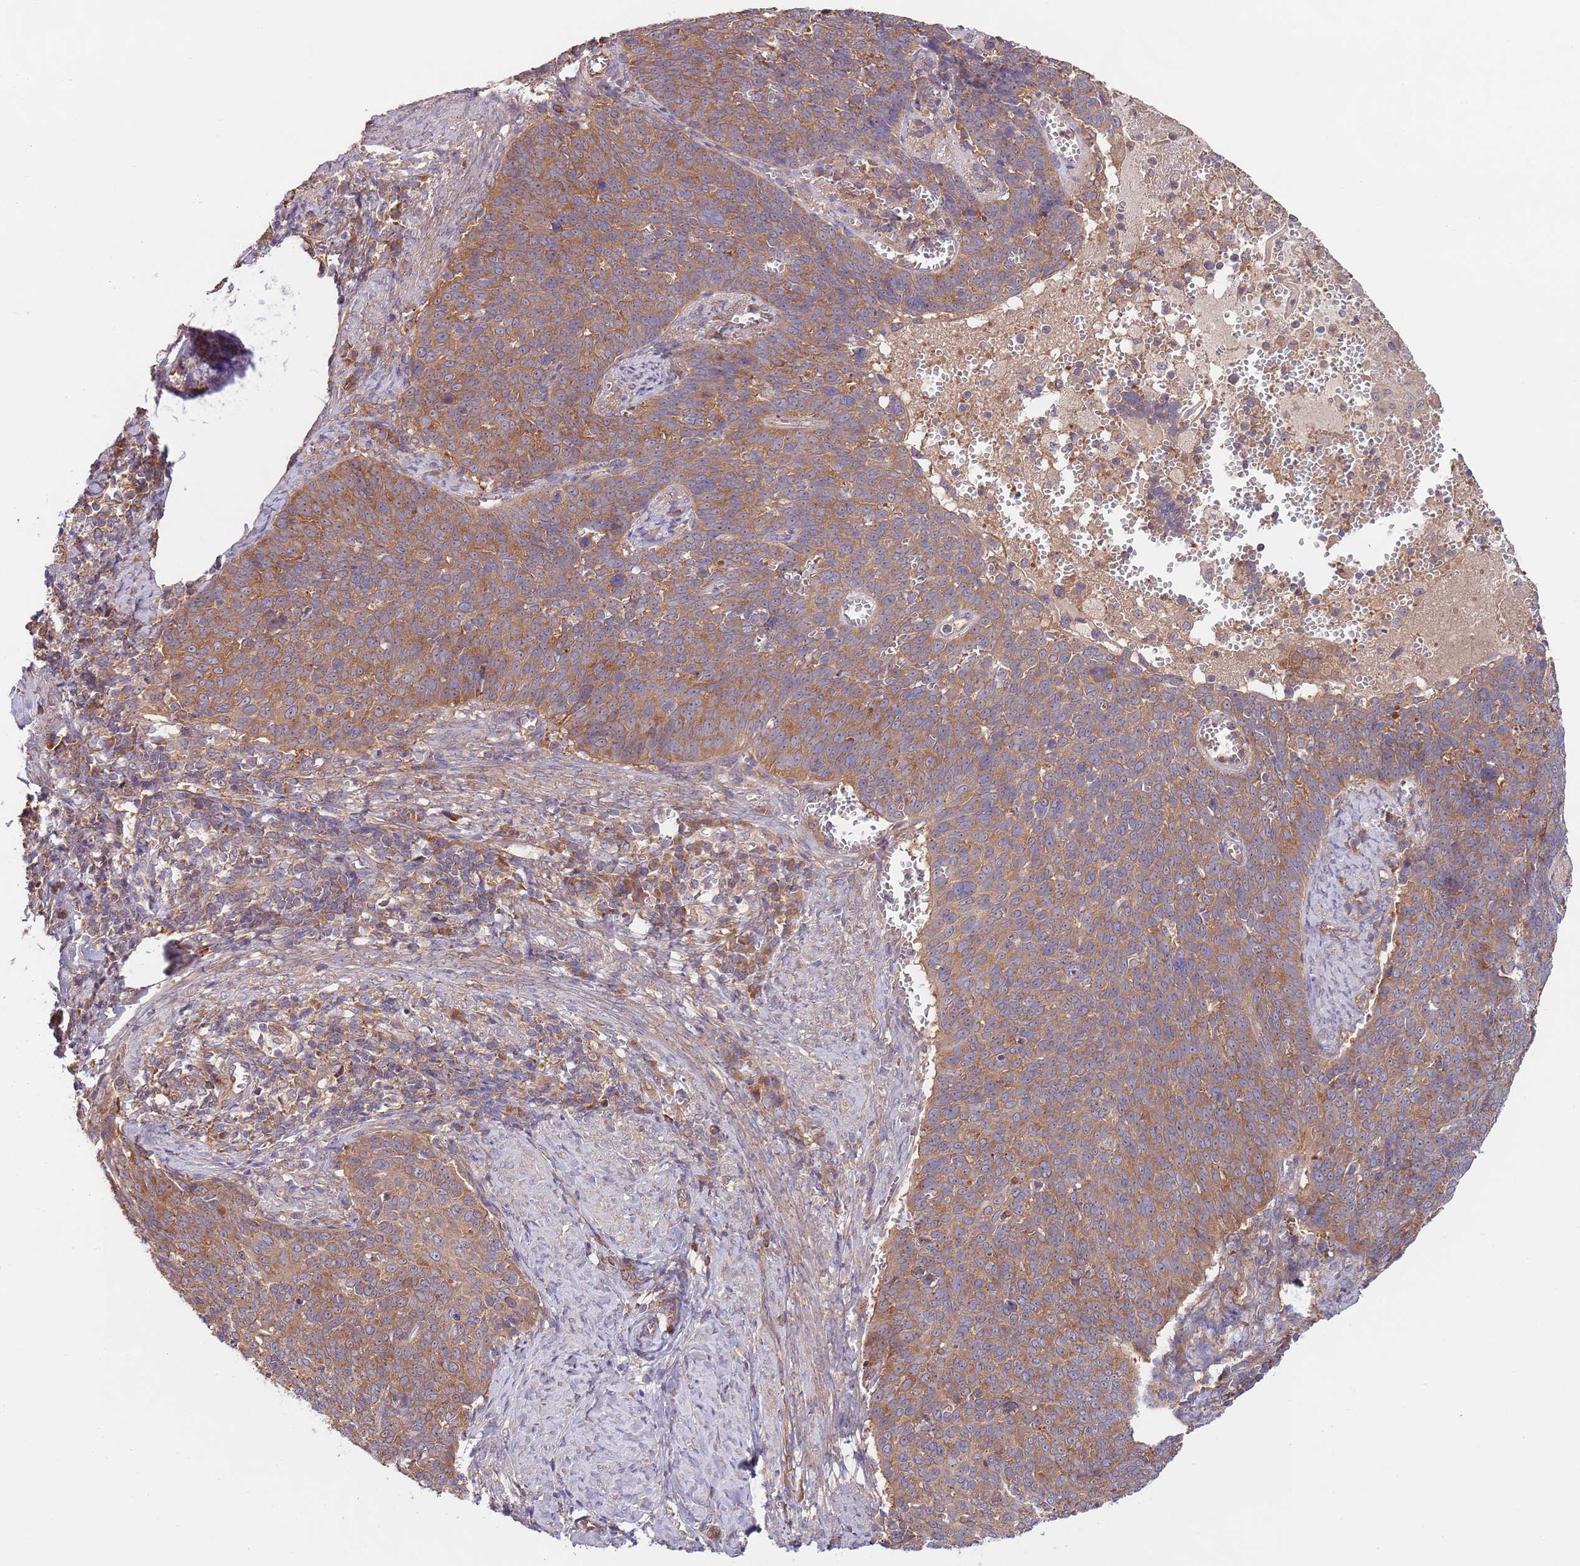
{"staining": {"intensity": "moderate", "quantity": ">75%", "location": "cytoplasmic/membranous"}, "tissue": "cervical cancer", "cell_type": "Tumor cells", "image_type": "cancer", "snomed": [{"axis": "morphology", "description": "Normal tissue, NOS"}, {"axis": "morphology", "description": "Squamous cell carcinoma, NOS"}, {"axis": "topography", "description": "Cervix"}], "caption": "Protein expression analysis of human cervical cancer (squamous cell carcinoma) reveals moderate cytoplasmic/membranous positivity in about >75% of tumor cells. (brown staining indicates protein expression, while blue staining denotes nuclei).", "gene": "EIF3F", "patient": {"sex": "female", "age": 39}}